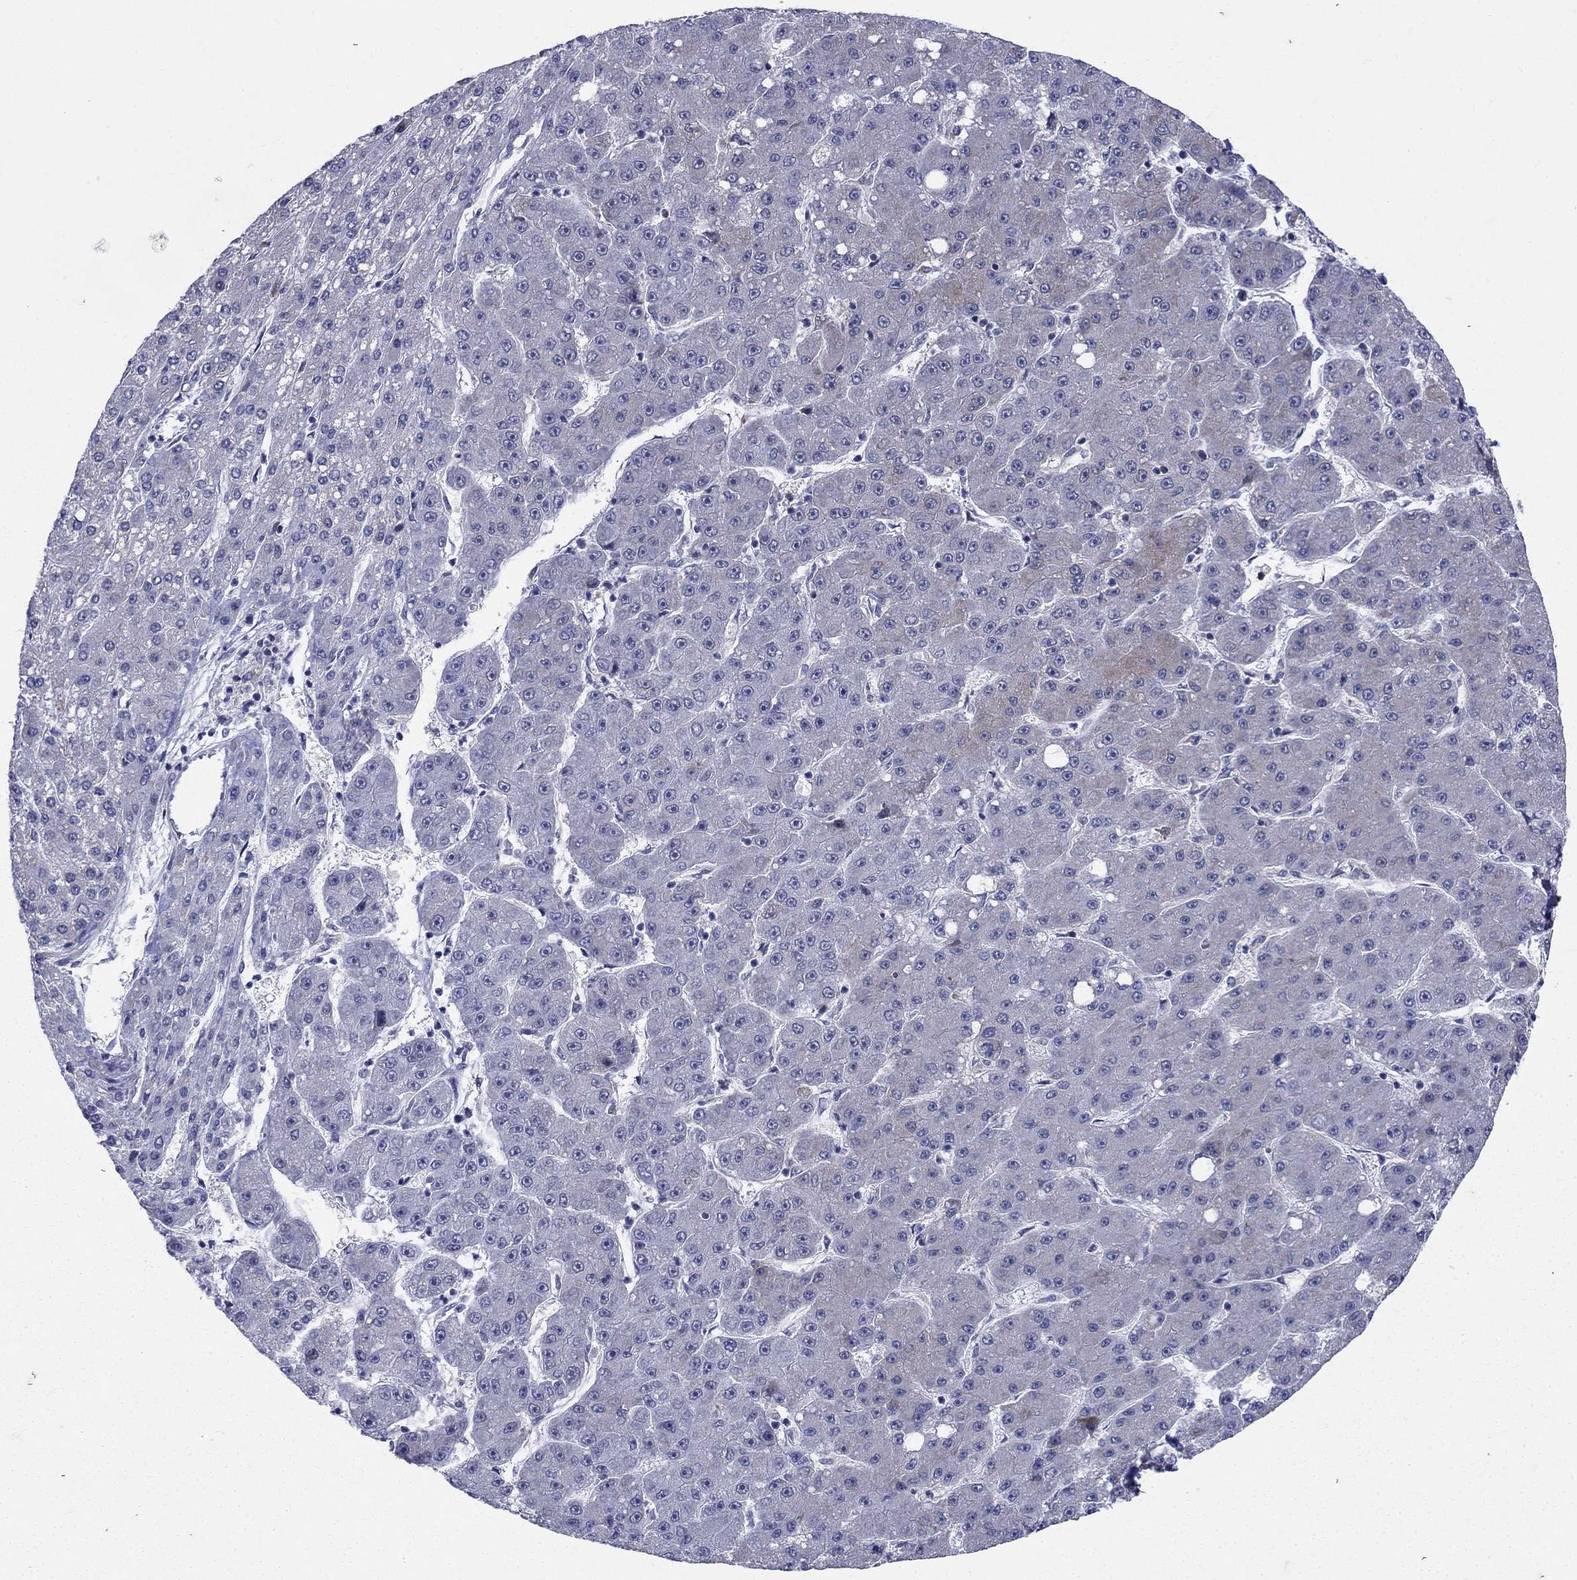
{"staining": {"intensity": "strong", "quantity": "<25%", "location": "cytoplasmic/membranous"}, "tissue": "liver cancer", "cell_type": "Tumor cells", "image_type": "cancer", "snomed": [{"axis": "morphology", "description": "Carcinoma, Hepatocellular, NOS"}, {"axis": "topography", "description": "Liver"}], "caption": "Human hepatocellular carcinoma (liver) stained with a protein marker exhibits strong staining in tumor cells.", "gene": "DHRS7", "patient": {"sex": "male", "age": 67}}